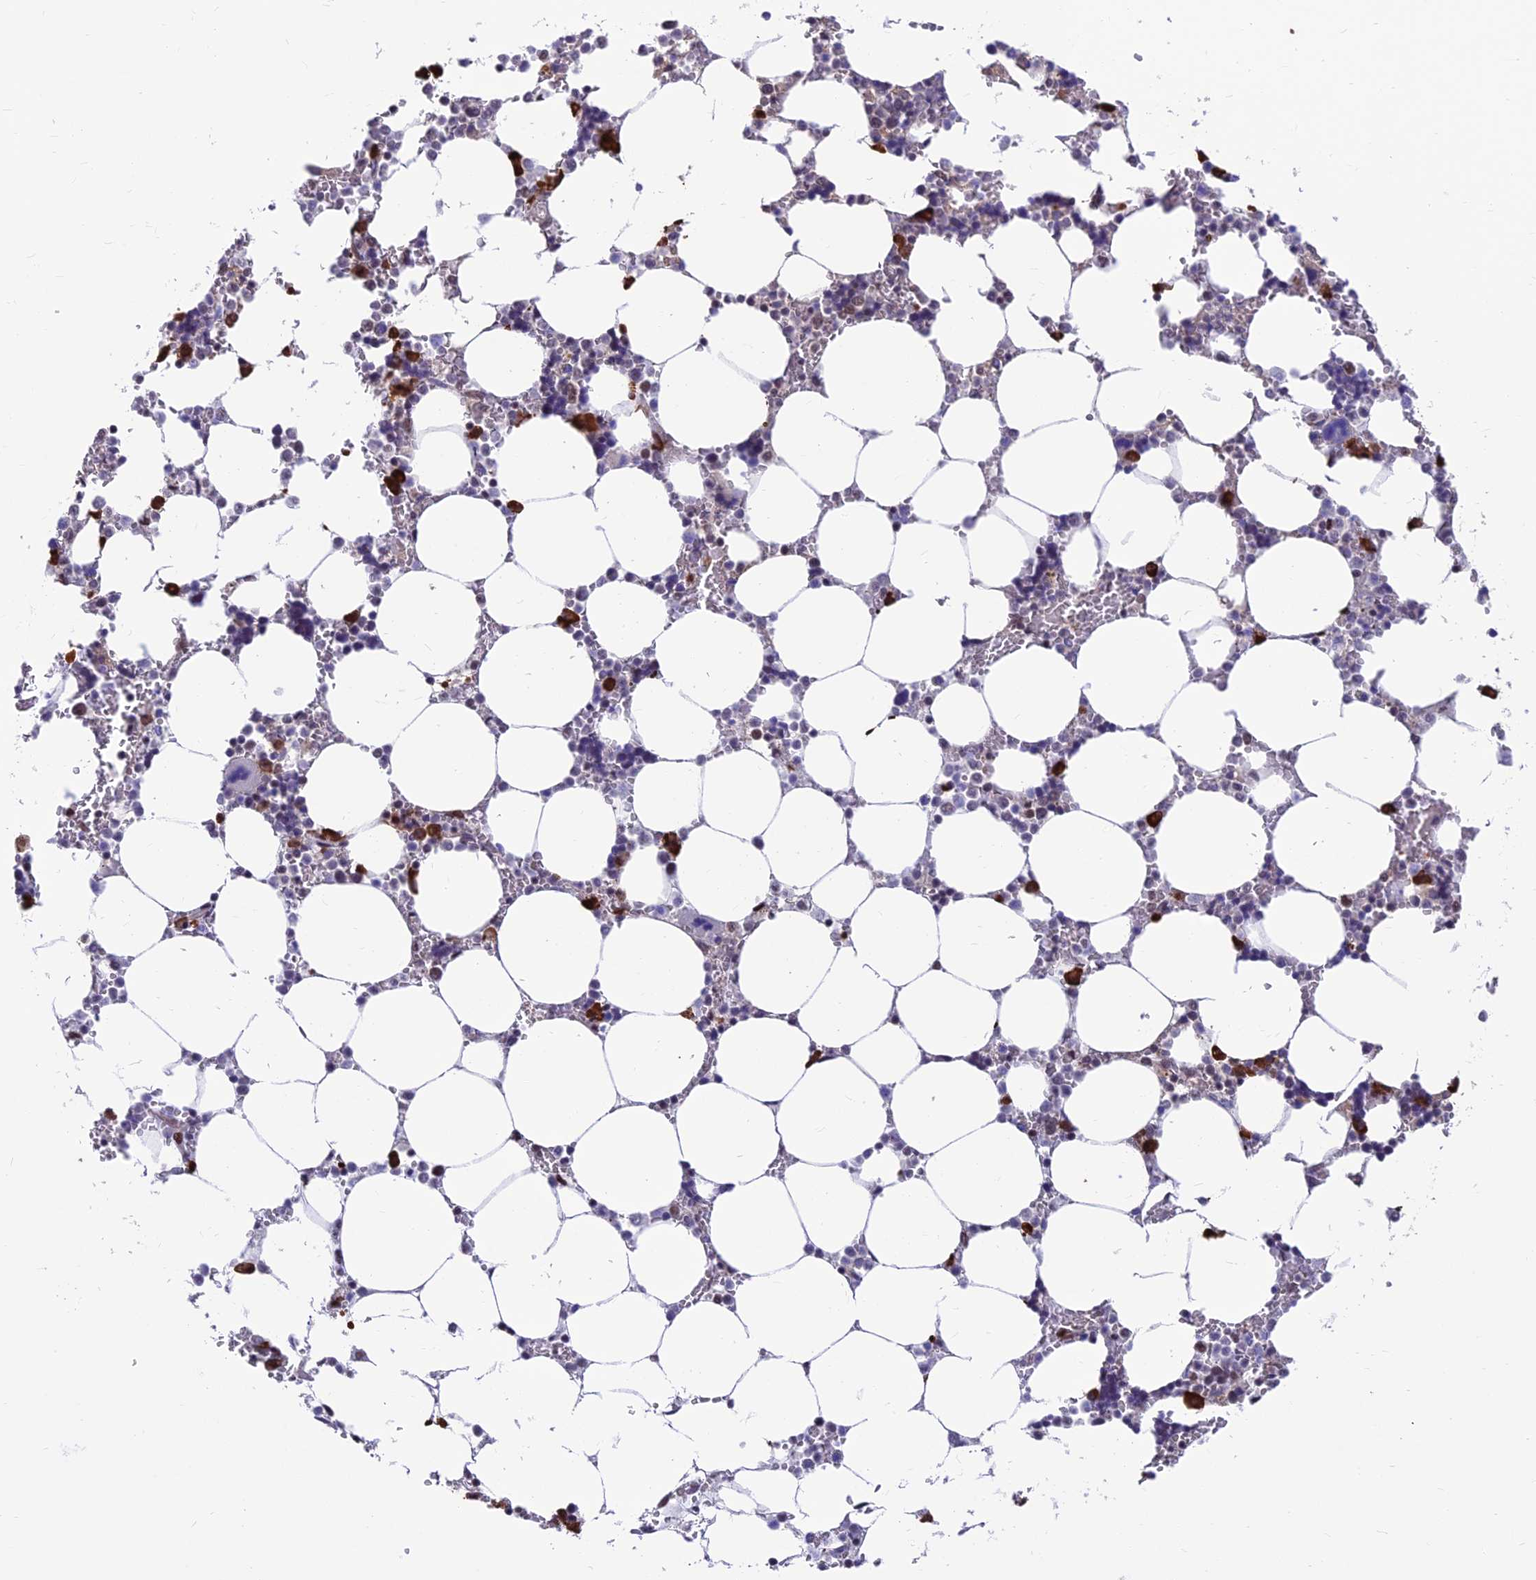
{"staining": {"intensity": "strong", "quantity": "25%-75%", "location": "nuclear"}, "tissue": "bone marrow", "cell_type": "Hematopoietic cells", "image_type": "normal", "snomed": [{"axis": "morphology", "description": "Normal tissue, NOS"}, {"axis": "topography", "description": "Bone marrow"}], "caption": "The histopathology image shows immunohistochemical staining of benign bone marrow. There is strong nuclear expression is present in about 25%-75% of hematopoietic cells.", "gene": "KIAA1191", "patient": {"sex": "male", "age": 64}}